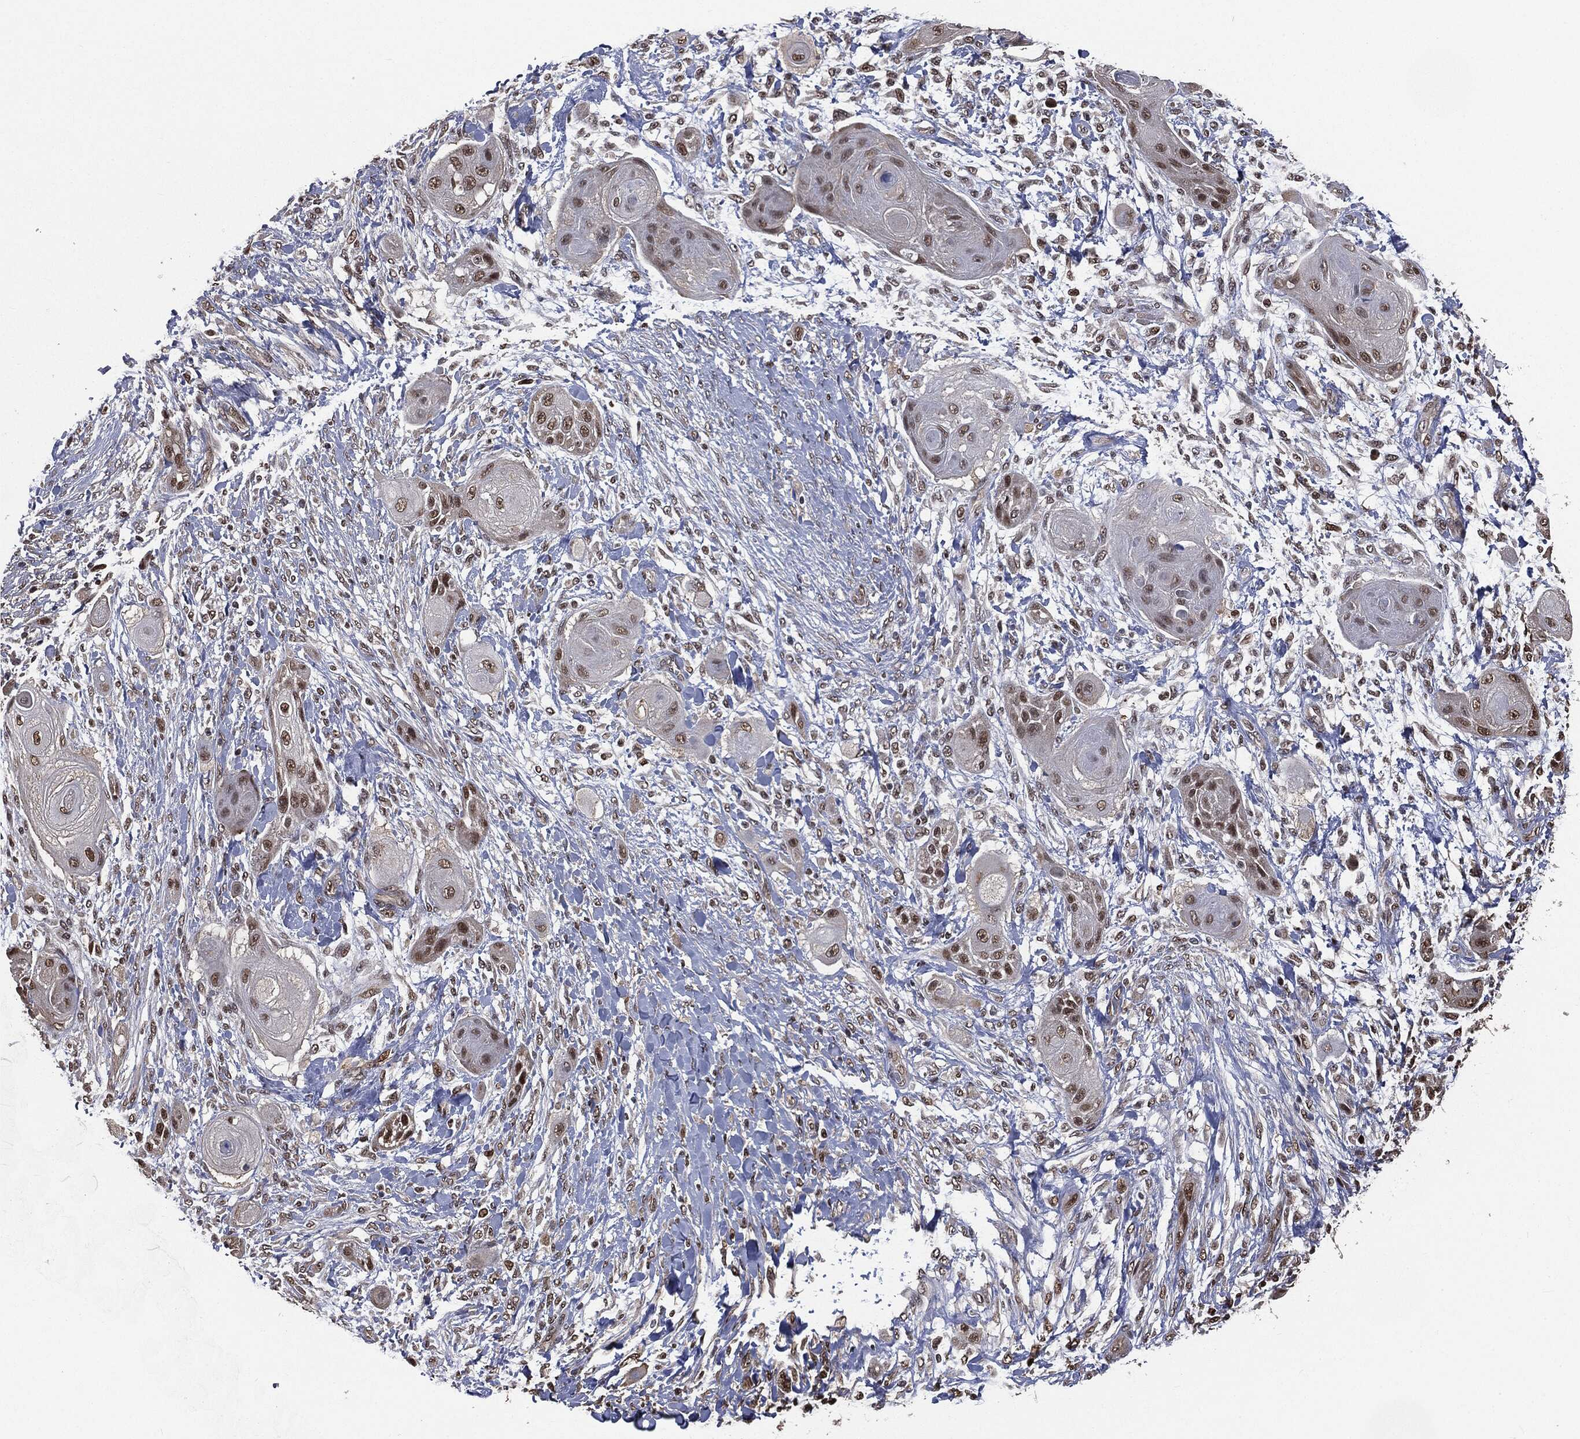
{"staining": {"intensity": "strong", "quantity": "<25%", "location": "nuclear"}, "tissue": "skin cancer", "cell_type": "Tumor cells", "image_type": "cancer", "snomed": [{"axis": "morphology", "description": "Squamous cell carcinoma, NOS"}, {"axis": "topography", "description": "Skin"}], "caption": "Protein staining of skin cancer (squamous cell carcinoma) tissue reveals strong nuclear expression in approximately <25% of tumor cells. The staining was performed using DAB, with brown indicating positive protein expression. Nuclei are stained blue with hematoxylin.", "gene": "SHLD2", "patient": {"sex": "male", "age": 62}}